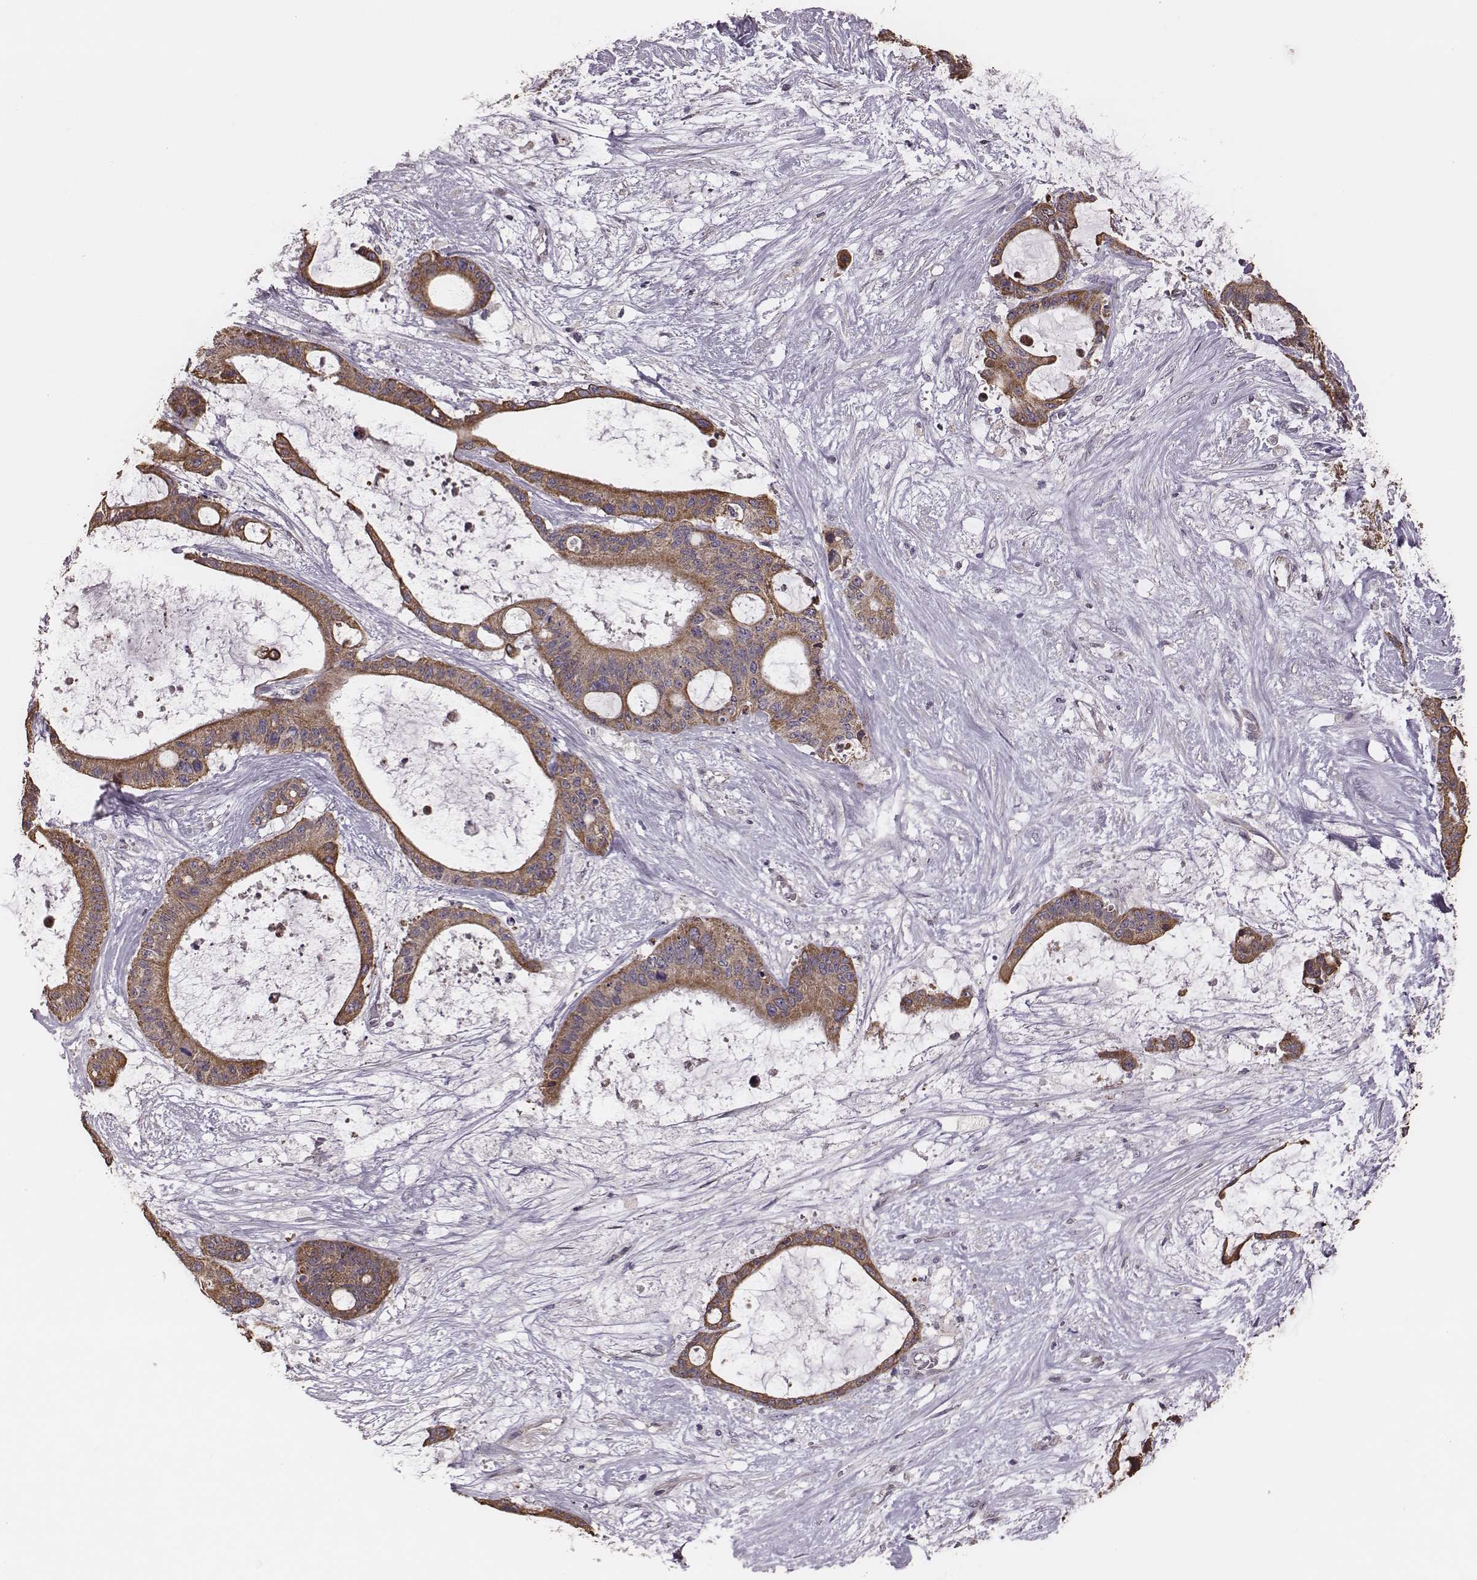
{"staining": {"intensity": "moderate", "quantity": ">75%", "location": "cytoplasmic/membranous"}, "tissue": "liver cancer", "cell_type": "Tumor cells", "image_type": "cancer", "snomed": [{"axis": "morphology", "description": "Normal tissue, NOS"}, {"axis": "morphology", "description": "Cholangiocarcinoma"}, {"axis": "topography", "description": "Liver"}, {"axis": "topography", "description": "Peripheral nerve tissue"}], "caption": "Protein staining of liver cancer tissue demonstrates moderate cytoplasmic/membranous positivity in approximately >75% of tumor cells. (brown staining indicates protein expression, while blue staining denotes nuclei).", "gene": "HAVCR1", "patient": {"sex": "female", "age": 73}}